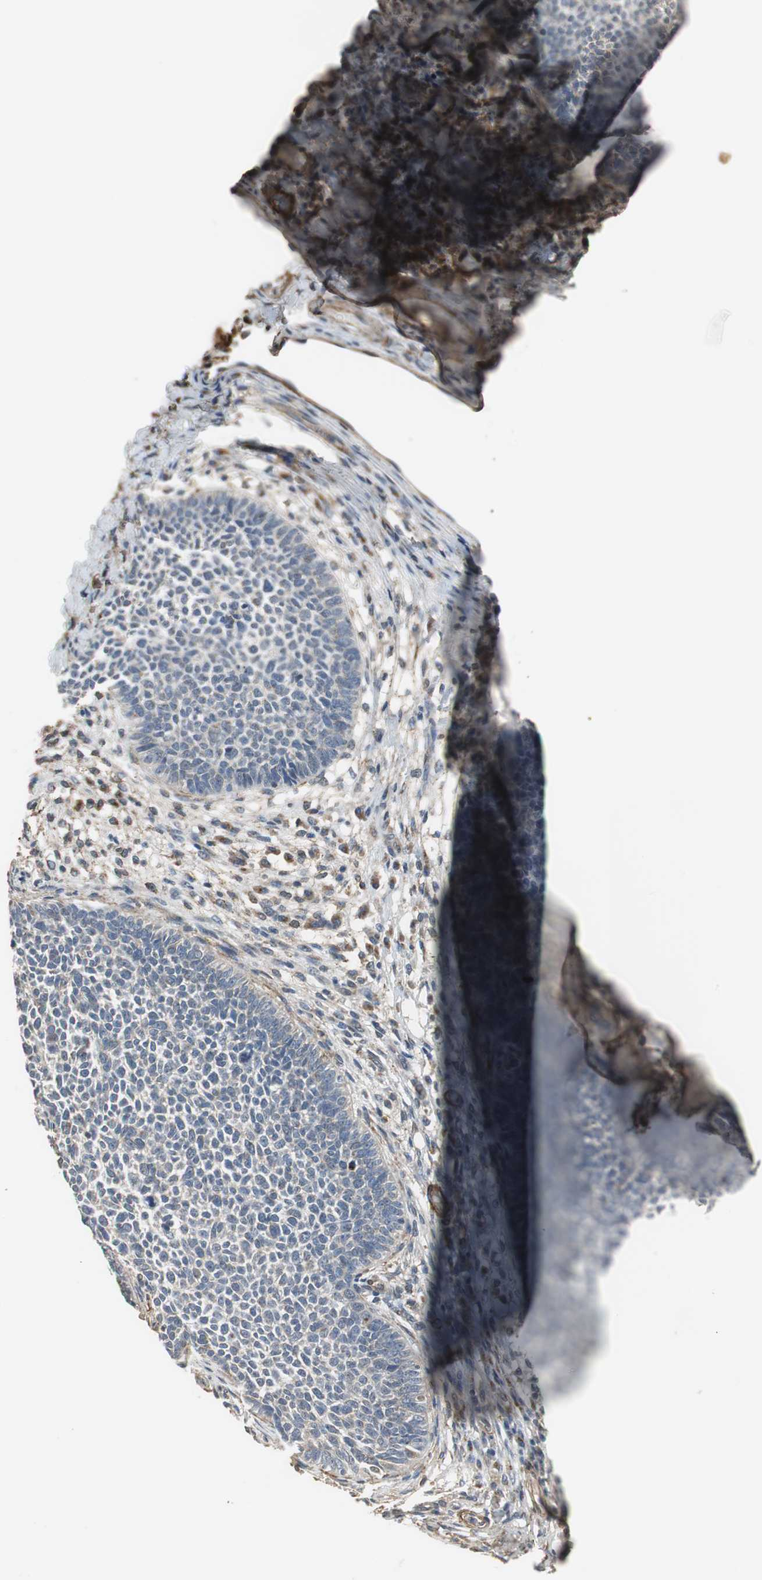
{"staining": {"intensity": "weak", "quantity": "25%-75%", "location": "cytoplasmic/membranous"}, "tissue": "skin cancer", "cell_type": "Tumor cells", "image_type": "cancer", "snomed": [{"axis": "morphology", "description": "Basal cell carcinoma"}, {"axis": "topography", "description": "Skin"}], "caption": "Tumor cells demonstrate low levels of weak cytoplasmic/membranous positivity in about 25%-75% of cells in basal cell carcinoma (skin).", "gene": "JTB", "patient": {"sex": "female", "age": 84}}